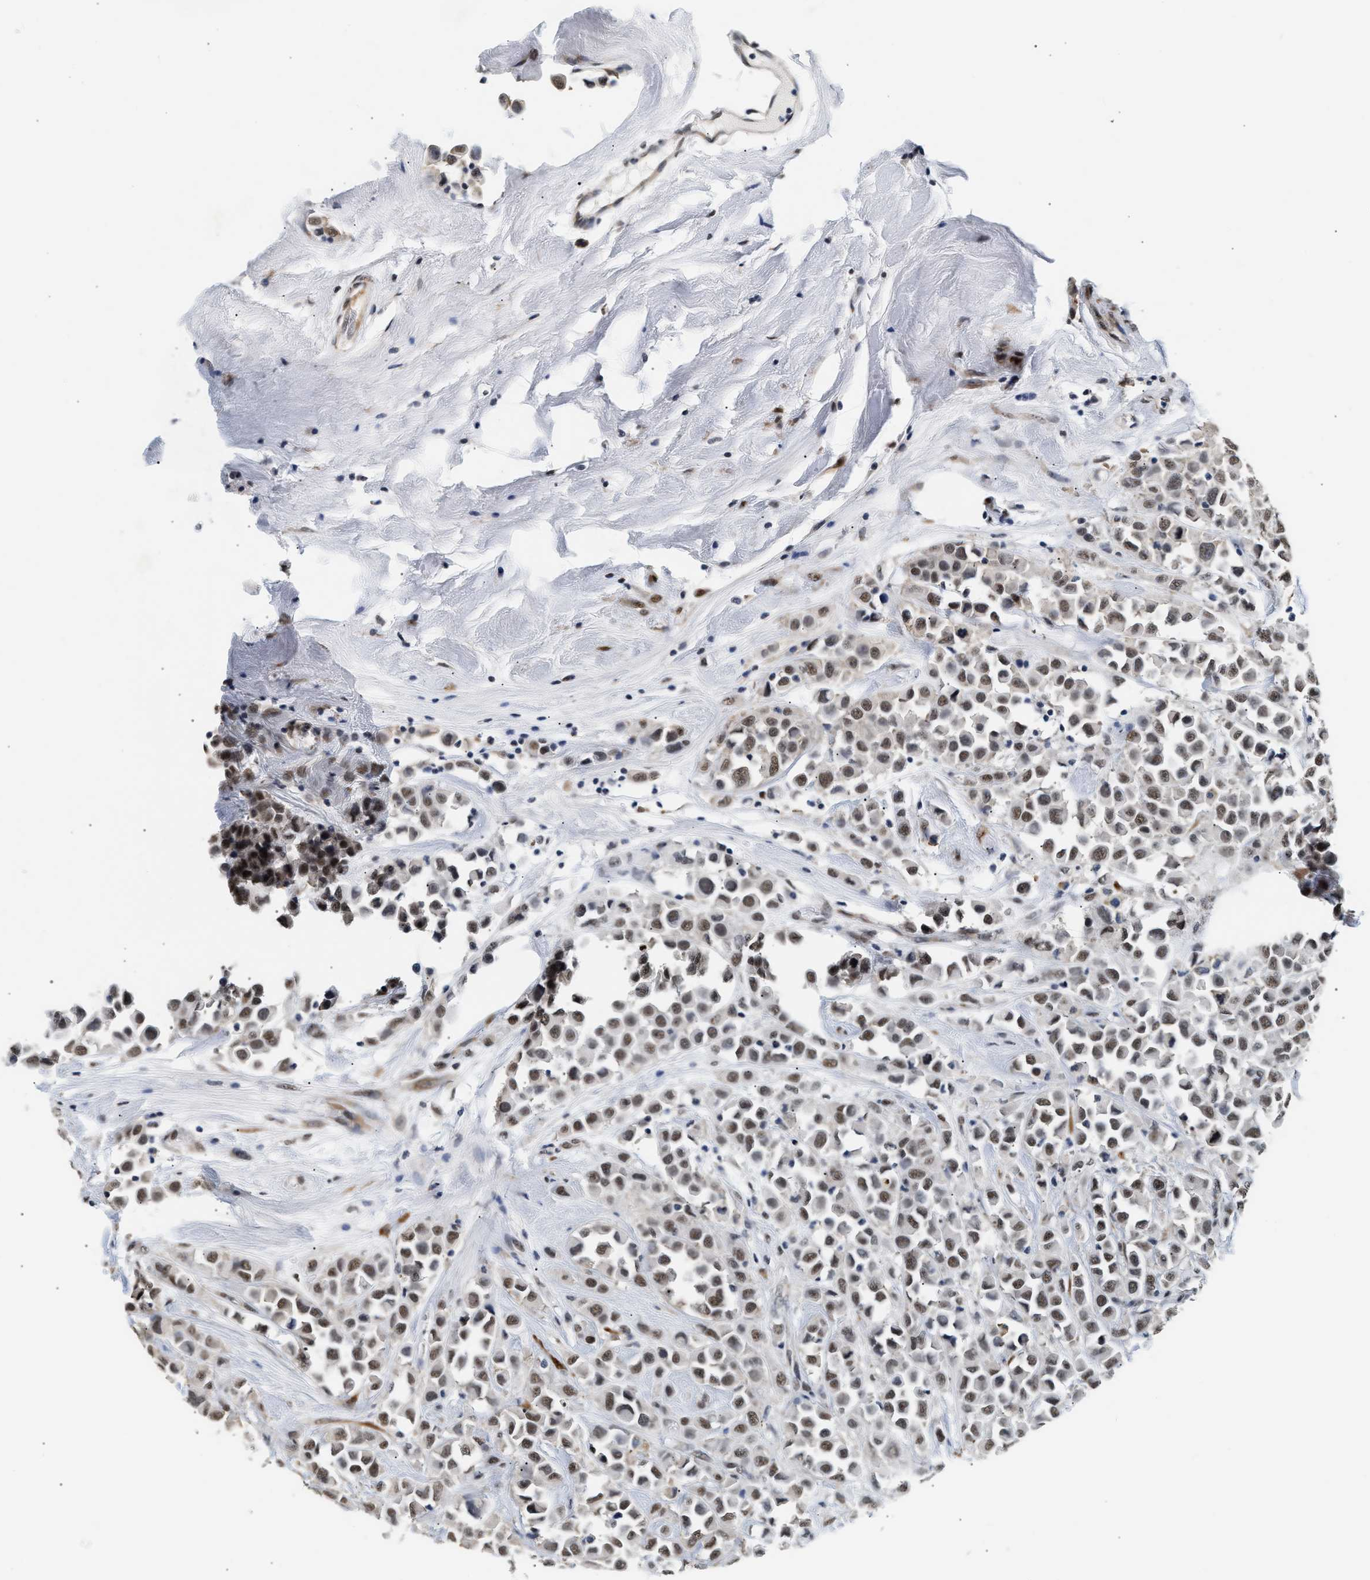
{"staining": {"intensity": "moderate", "quantity": ">75%", "location": "nuclear"}, "tissue": "breast cancer", "cell_type": "Tumor cells", "image_type": "cancer", "snomed": [{"axis": "morphology", "description": "Duct carcinoma"}, {"axis": "topography", "description": "Breast"}], "caption": "Breast cancer (intraductal carcinoma) stained with a brown dye exhibits moderate nuclear positive expression in approximately >75% of tumor cells.", "gene": "THOC1", "patient": {"sex": "female", "age": 61}}